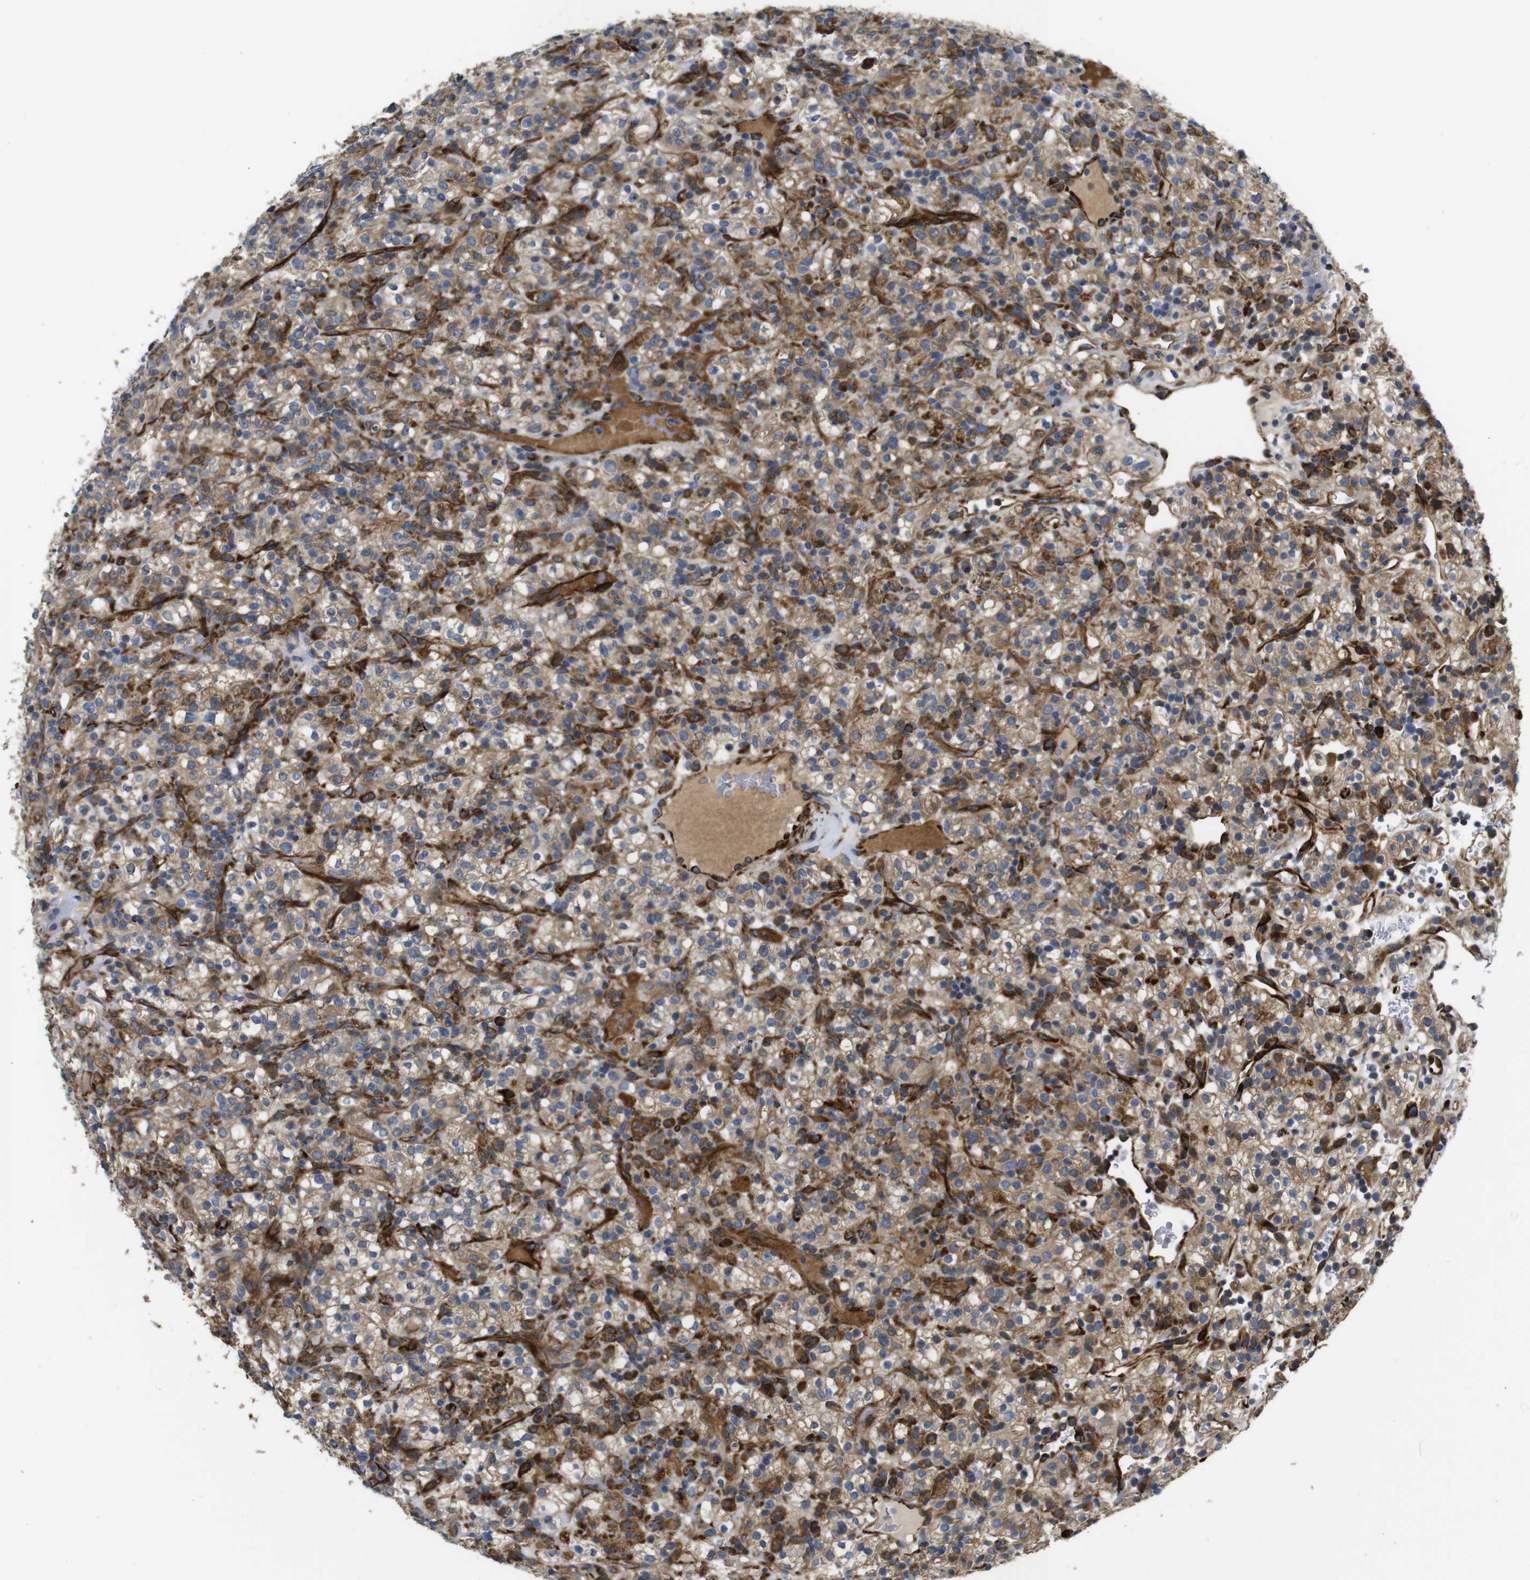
{"staining": {"intensity": "moderate", "quantity": ">75%", "location": "cytoplasmic/membranous"}, "tissue": "renal cancer", "cell_type": "Tumor cells", "image_type": "cancer", "snomed": [{"axis": "morphology", "description": "Normal tissue, NOS"}, {"axis": "morphology", "description": "Adenocarcinoma, NOS"}, {"axis": "topography", "description": "Kidney"}], "caption": "Tumor cells reveal moderate cytoplasmic/membranous expression in approximately >75% of cells in adenocarcinoma (renal).", "gene": "UBE2G2", "patient": {"sex": "female", "age": 72}}